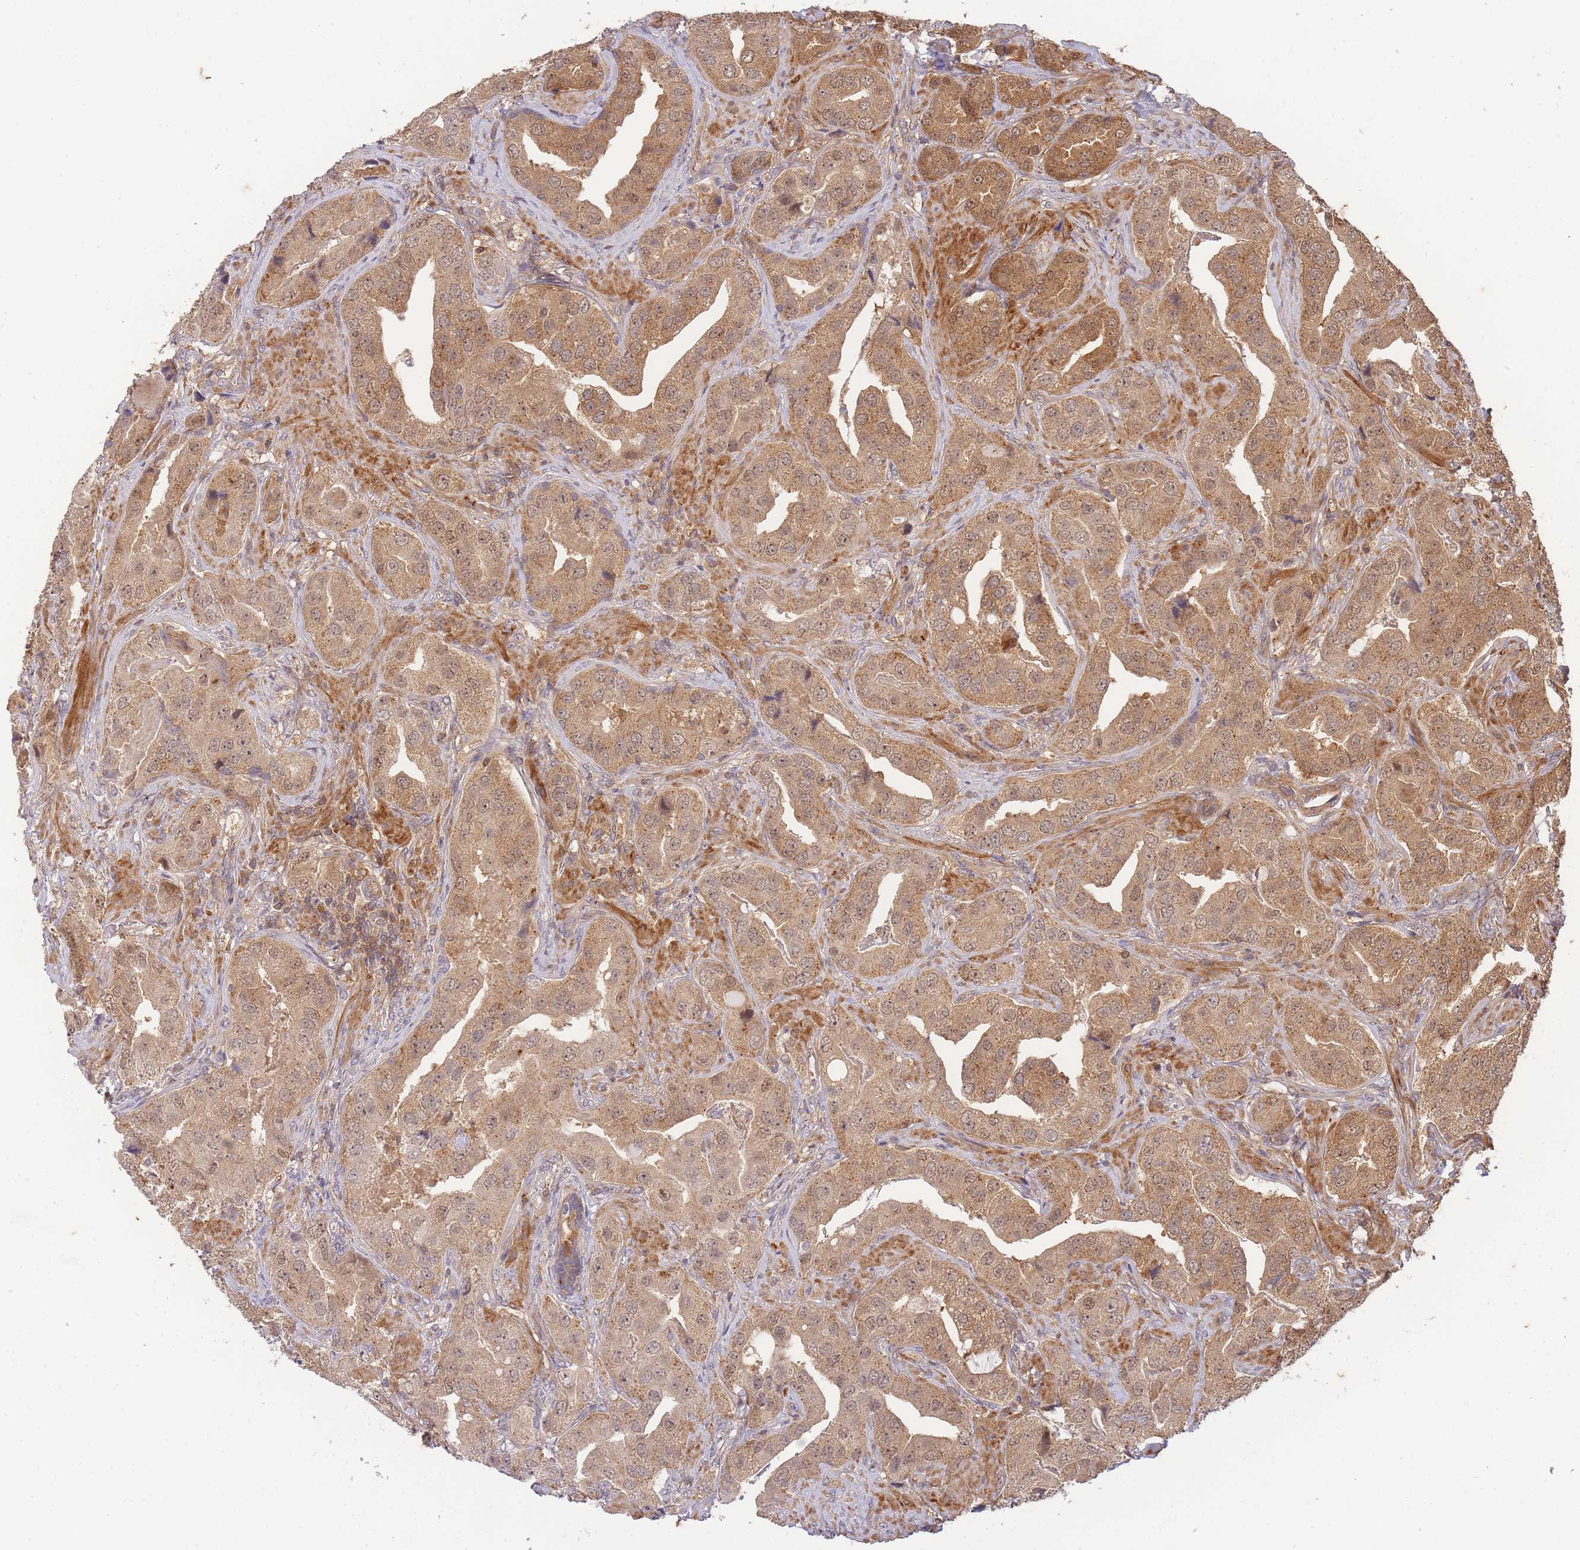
{"staining": {"intensity": "moderate", "quantity": ">75%", "location": "cytoplasmic/membranous,nuclear"}, "tissue": "prostate cancer", "cell_type": "Tumor cells", "image_type": "cancer", "snomed": [{"axis": "morphology", "description": "Adenocarcinoma, High grade"}, {"axis": "topography", "description": "Prostate"}], "caption": "DAB immunohistochemical staining of human adenocarcinoma (high-grade) (prostate) exhibits moderate cytoplasmic/membranous and nuclear protein staining in about >75% of tumor cells. Nuclei are stained in blue.", "gene": "ST8SIA4", "patient": {"sex": "male", "age": 63}}